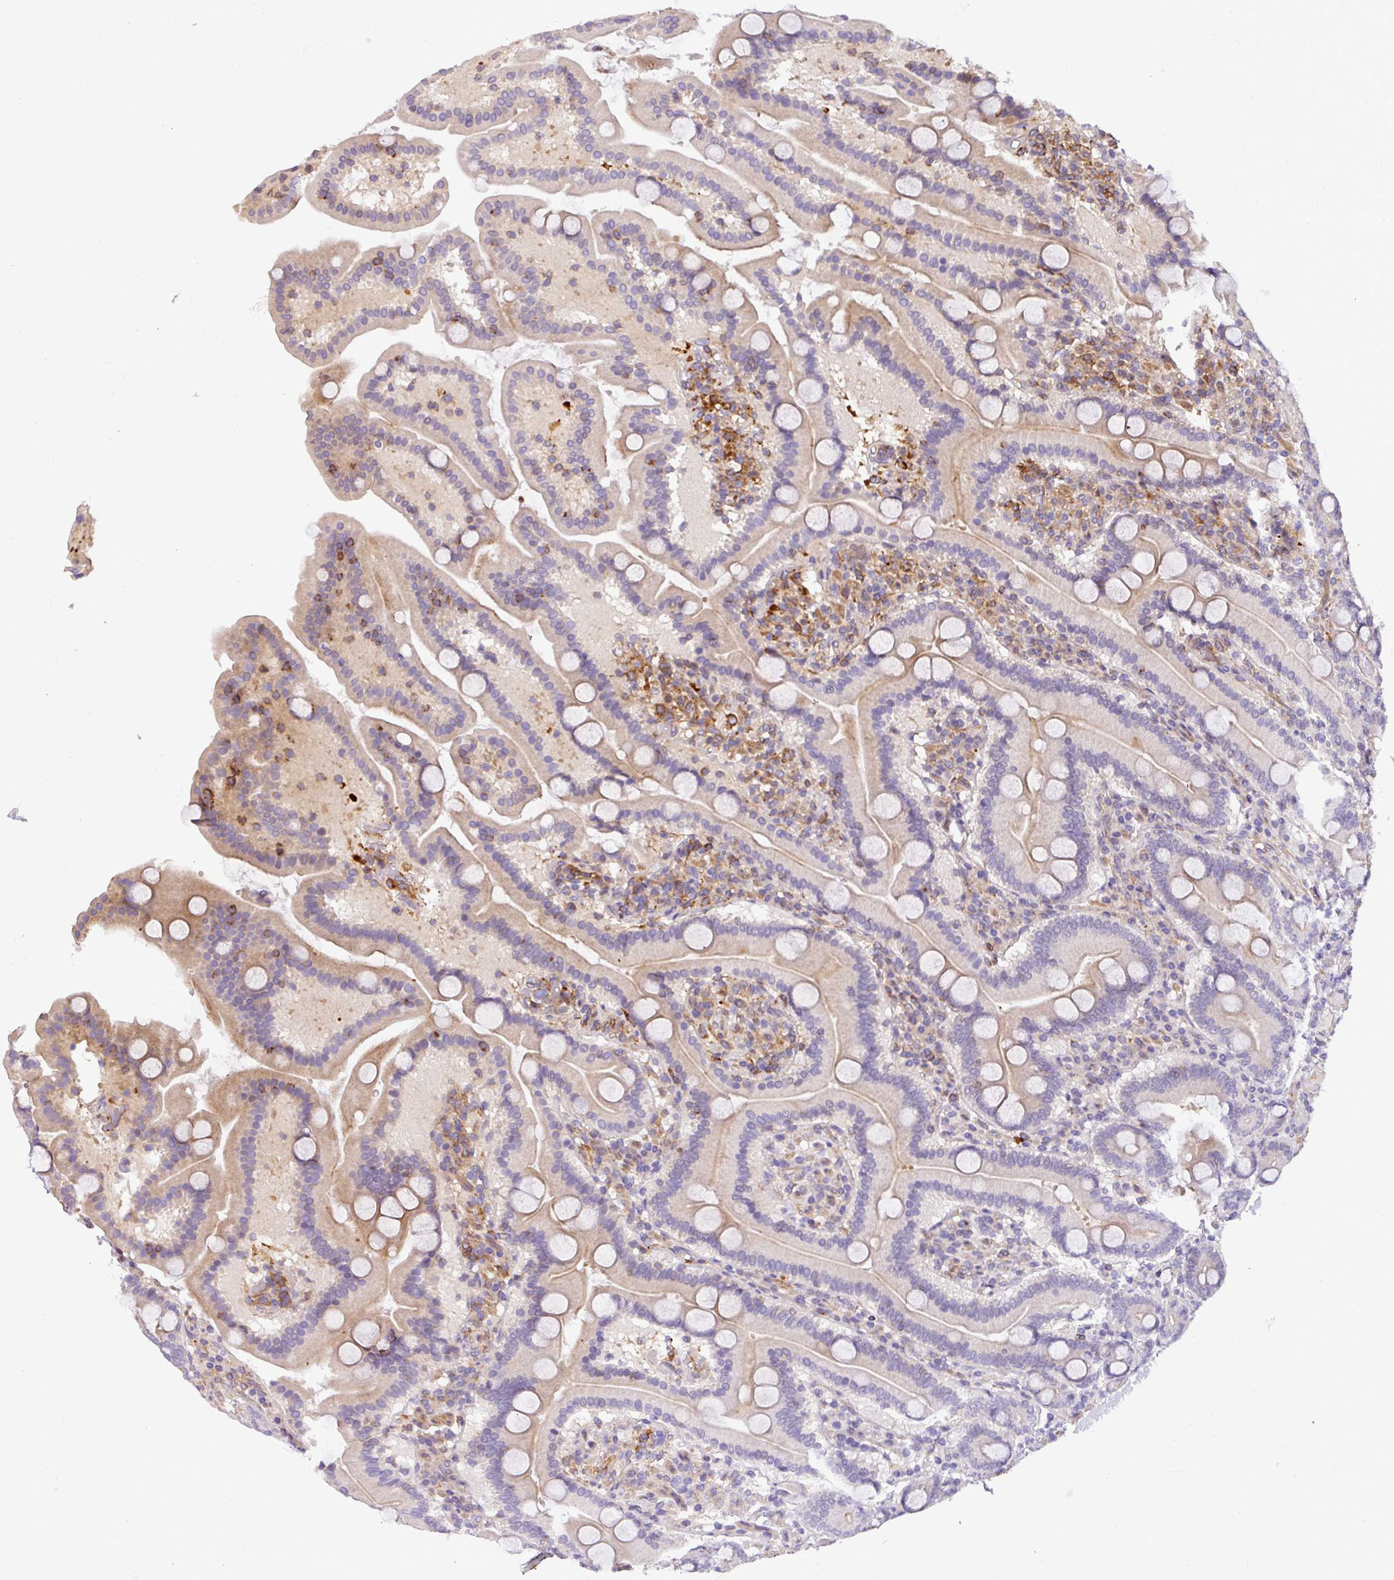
{"staining": {"intensity": "moderate", "quantity": "25%-75%", "location": "cytoplasmic/membranous"}, "tissue": "duodenum", "cell_type": "Glandular cells", "image_type": "normal", "snomed": [{"axis": "morphology", "description": "Normal tissue, NOS"}, {"axis": "topography", "description": "Duodenum"}], "caption": "A medium amount of moderate cytoplasmic/membranous staining is appreciated in approximately 25%-75% of glandular cells in normal duodenum. (IHC, brightfield microscopy, high magnification).", "gene": "CASS4", "patient": {"sex": "male", "age": 55}}